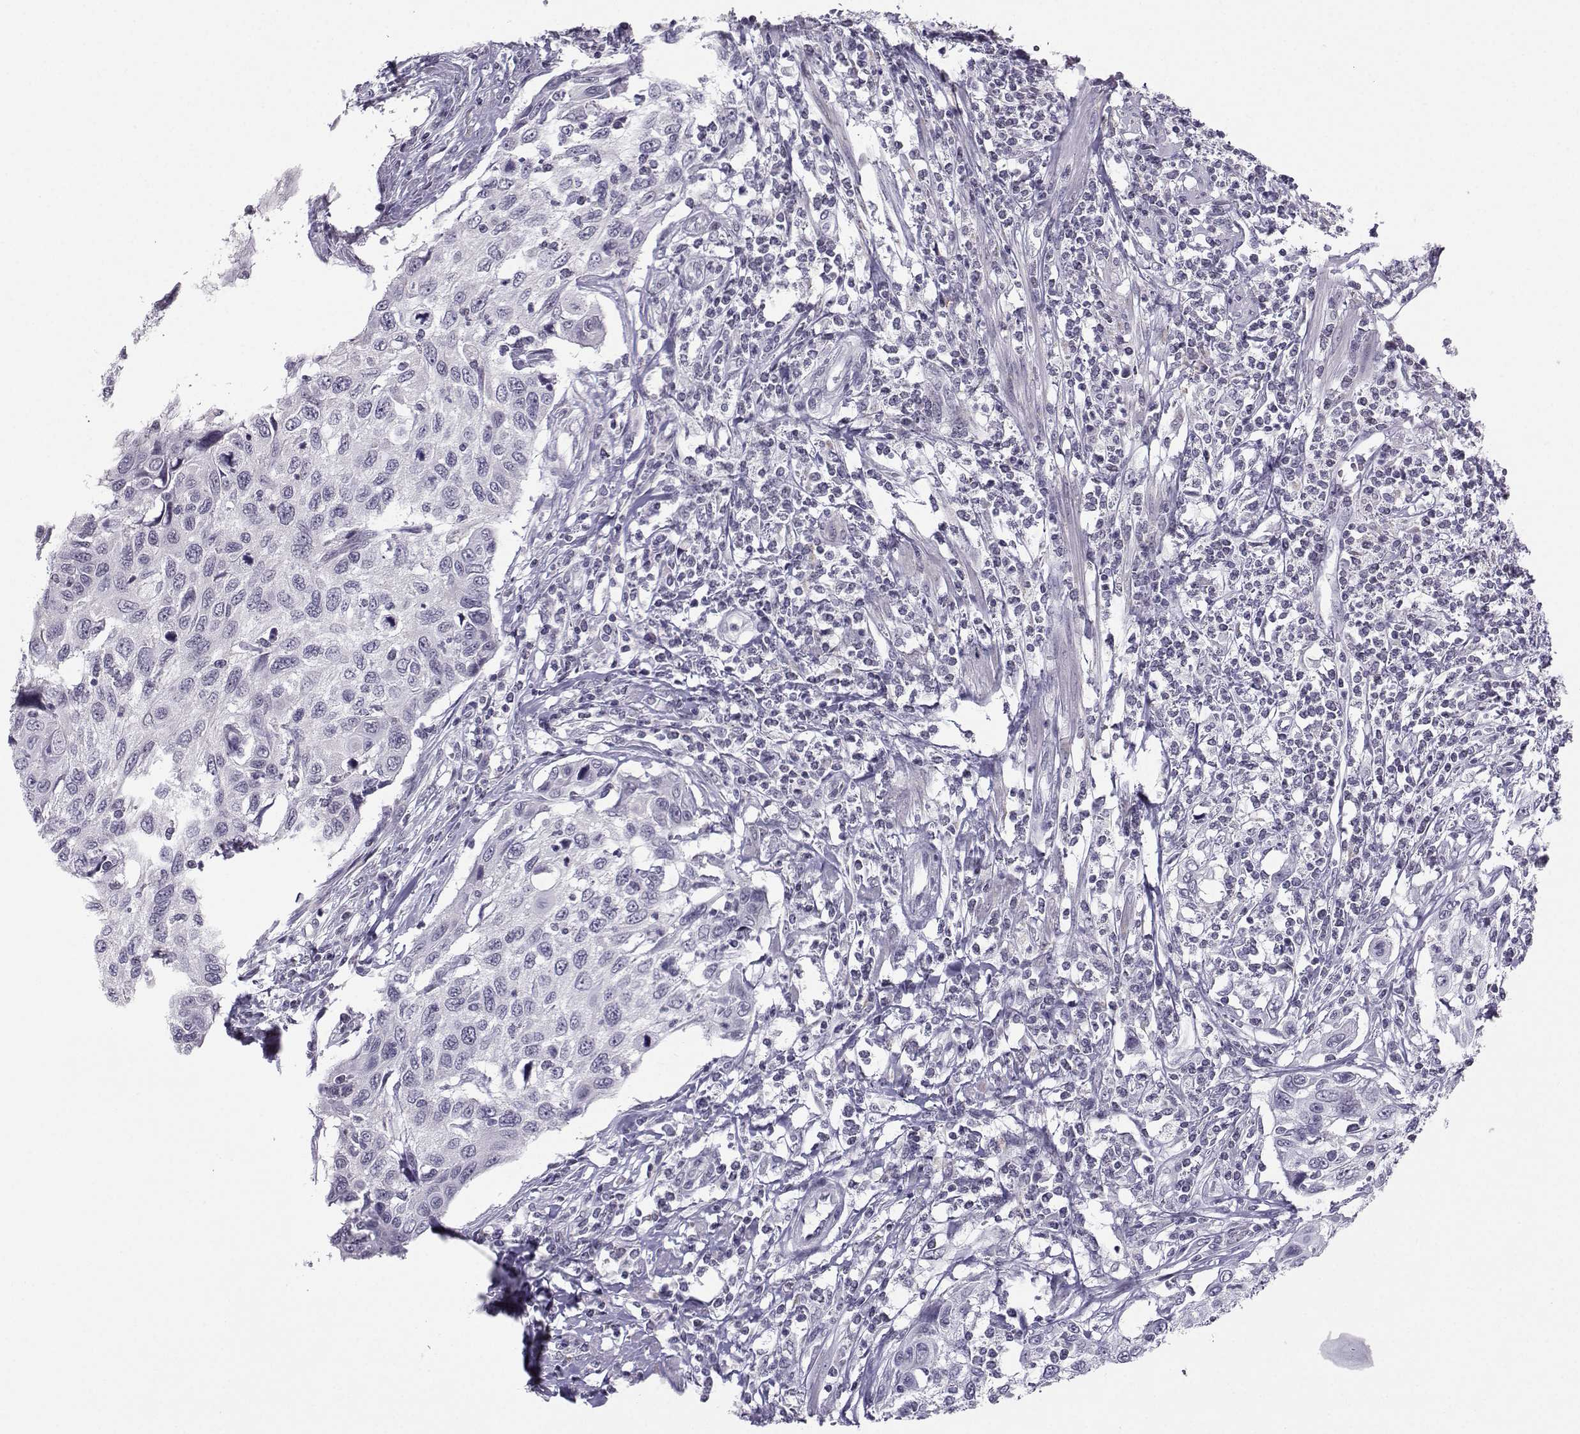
{"staining": {"intensity": "negative", "quantity": "none", "location": "none"}, "tissue": "cervical cancer", "cell_type": "Tumor cells", "image_type": "cancer", "snomed": [{"axis": "morphology", "description": "Squamous cell carcinoma, NOS"}, {"axis": "topography", "description": "Cervix"}], "caption": "Cervical cancer was stained to show a protein in brown. There is no significant positivity in tumor cells.", "gene": "LHX1", "patient": {"sex": "female", "age": 70}}